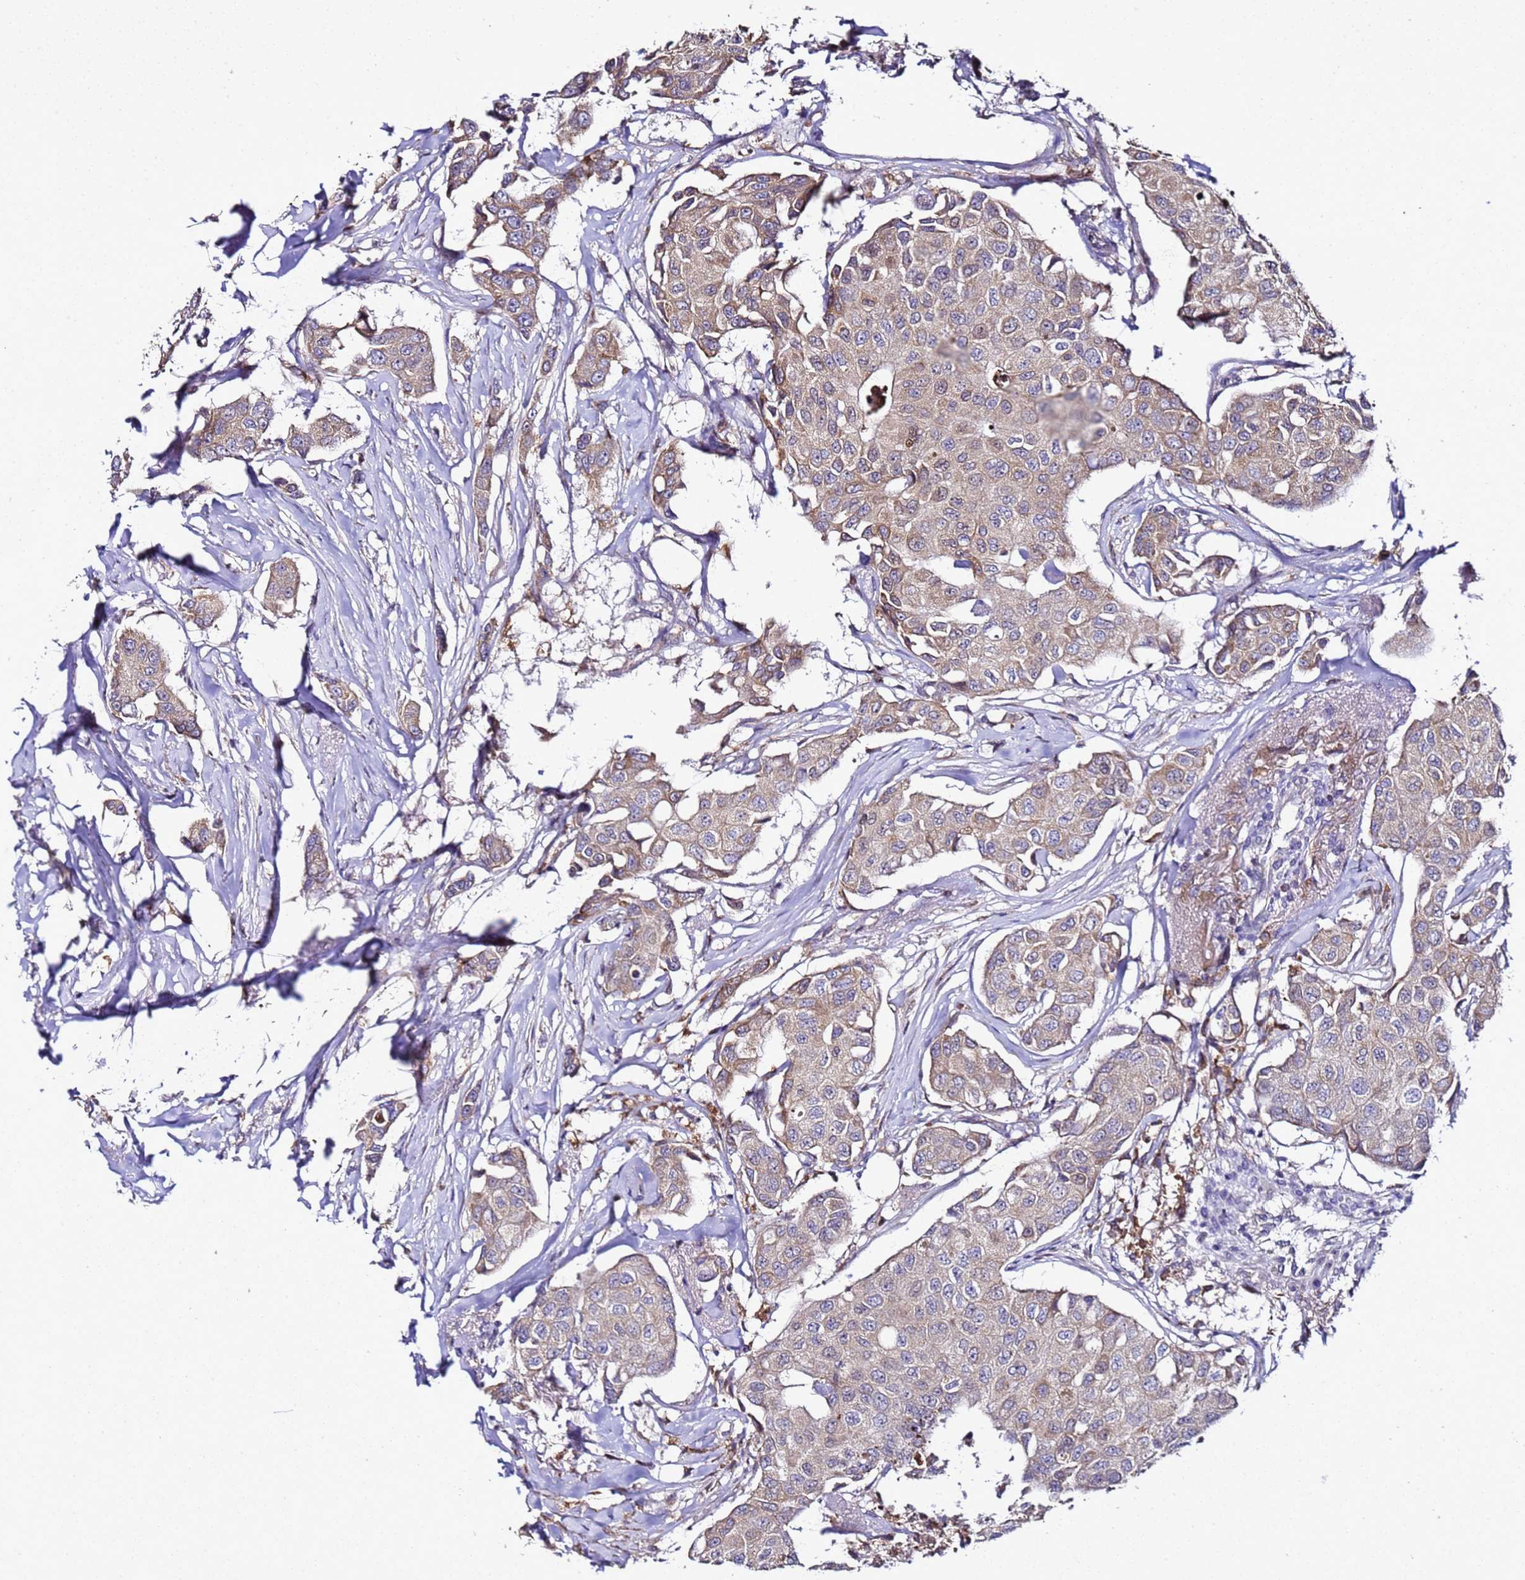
{"staining": {"intensity": "weak", "quantity": "25%-75%", "location": "cytoplasmic/membranous"}, "tissue": "breast cancer", "cell_type": "Tumor cells", "image_type": "cancer", "snomed": [{"axis": "morphology", "description": "Duct carcinoma"}, {"axis": "topography", "description": "Breast"}], "caption": "Protein expression by immunohistochemistry displays weak cytoplasmic/membranous staining in about 25%-75% of tumor cells in infiltrating ductal carcinoma (breast).", "gene": "ALG3", "patient": {"sex": "female", "age": 80}}